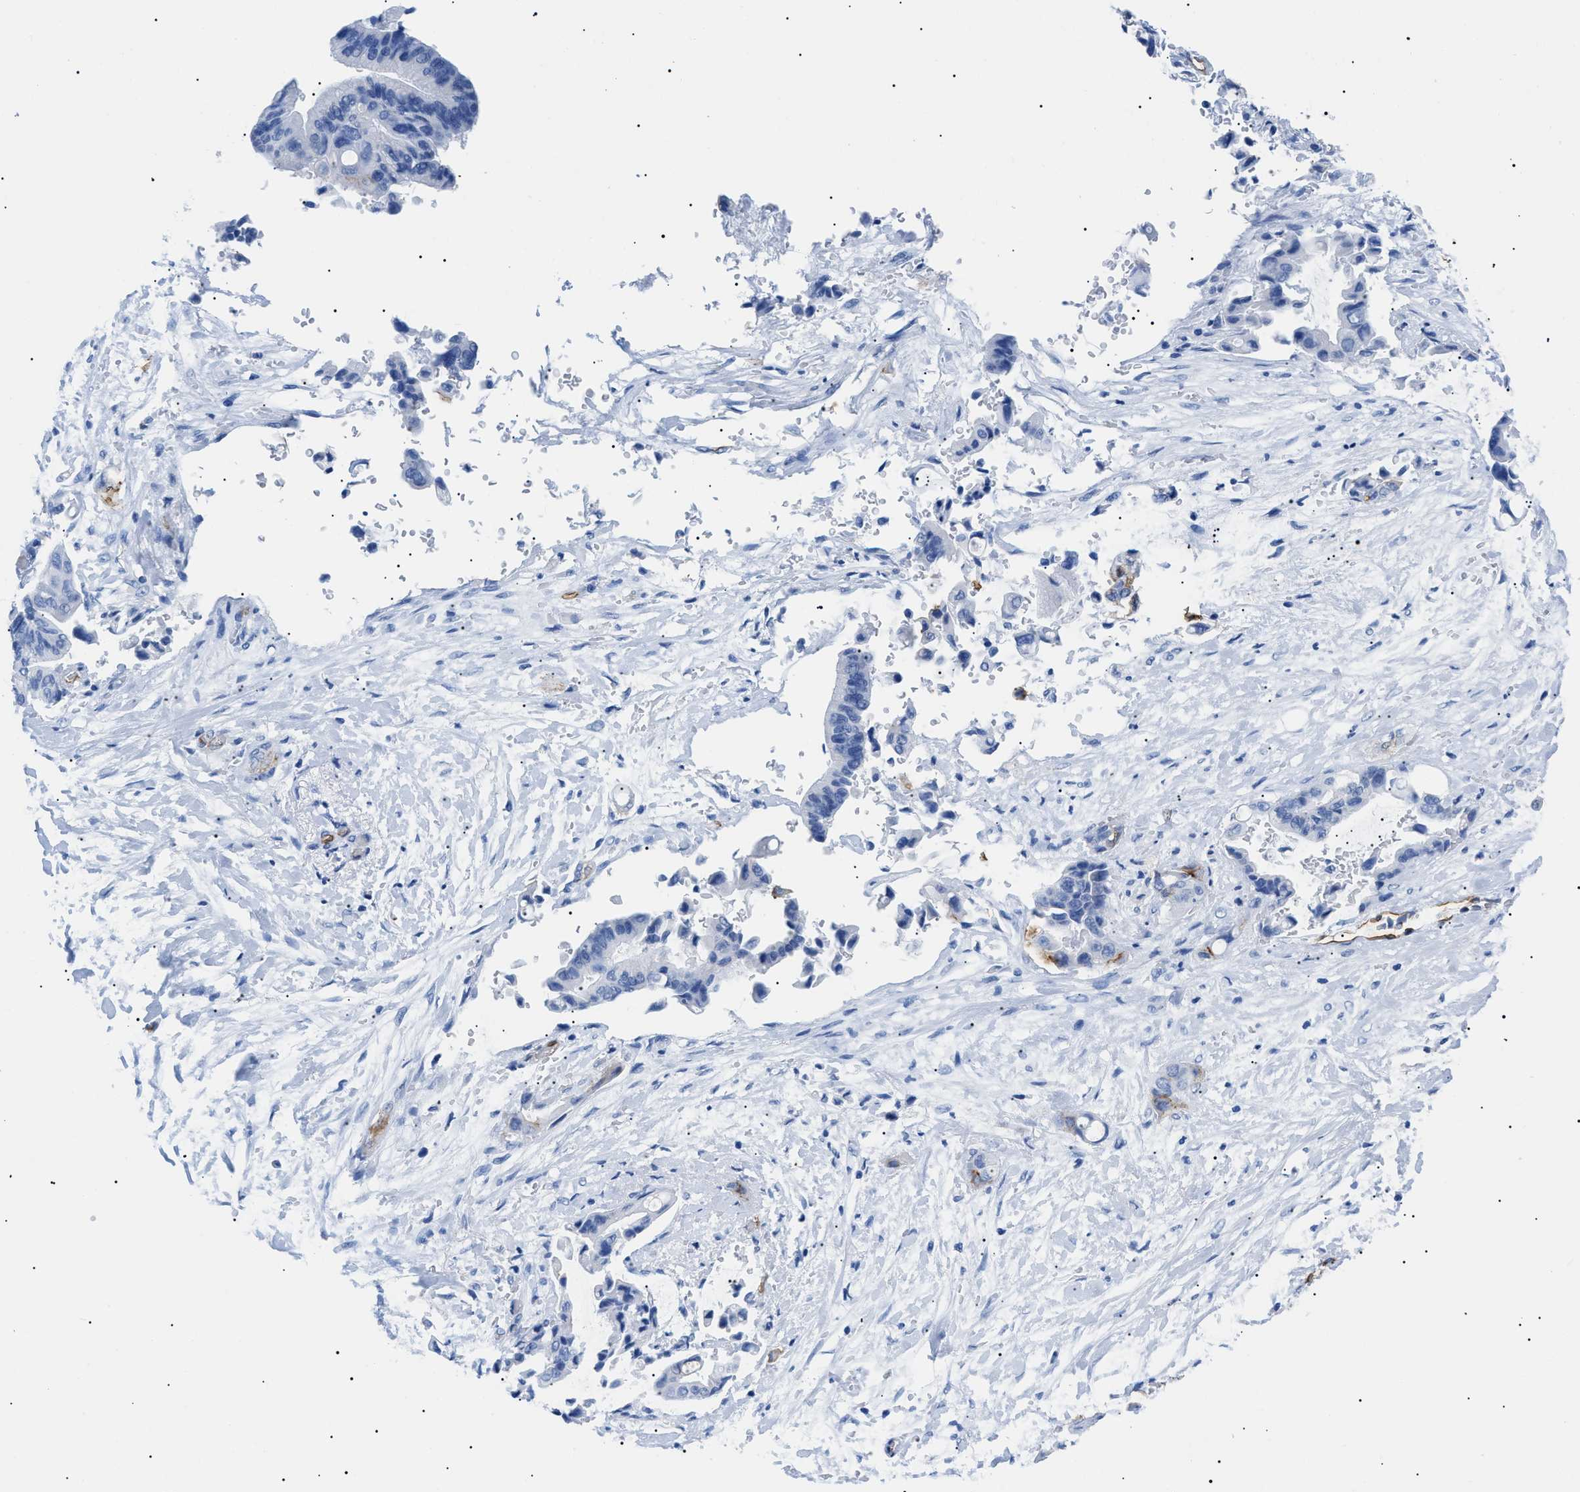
{"staining": {"intensity": "negative", "quantity": "none", "location": "none"}, "tissue": "liver cancer", "cell_type": "Tumor cells", "image_type": "cancer", "snomed": [{"axis": "morphology", "description": "Cholangiocarcinoma"}, {"axis": "topography", "description": "Liver"}], "caption": "There is no significant positivity in tumor cells of liver cancer.", "gene": "PODXL", "patient": {"sex": "female", "age": 61}}